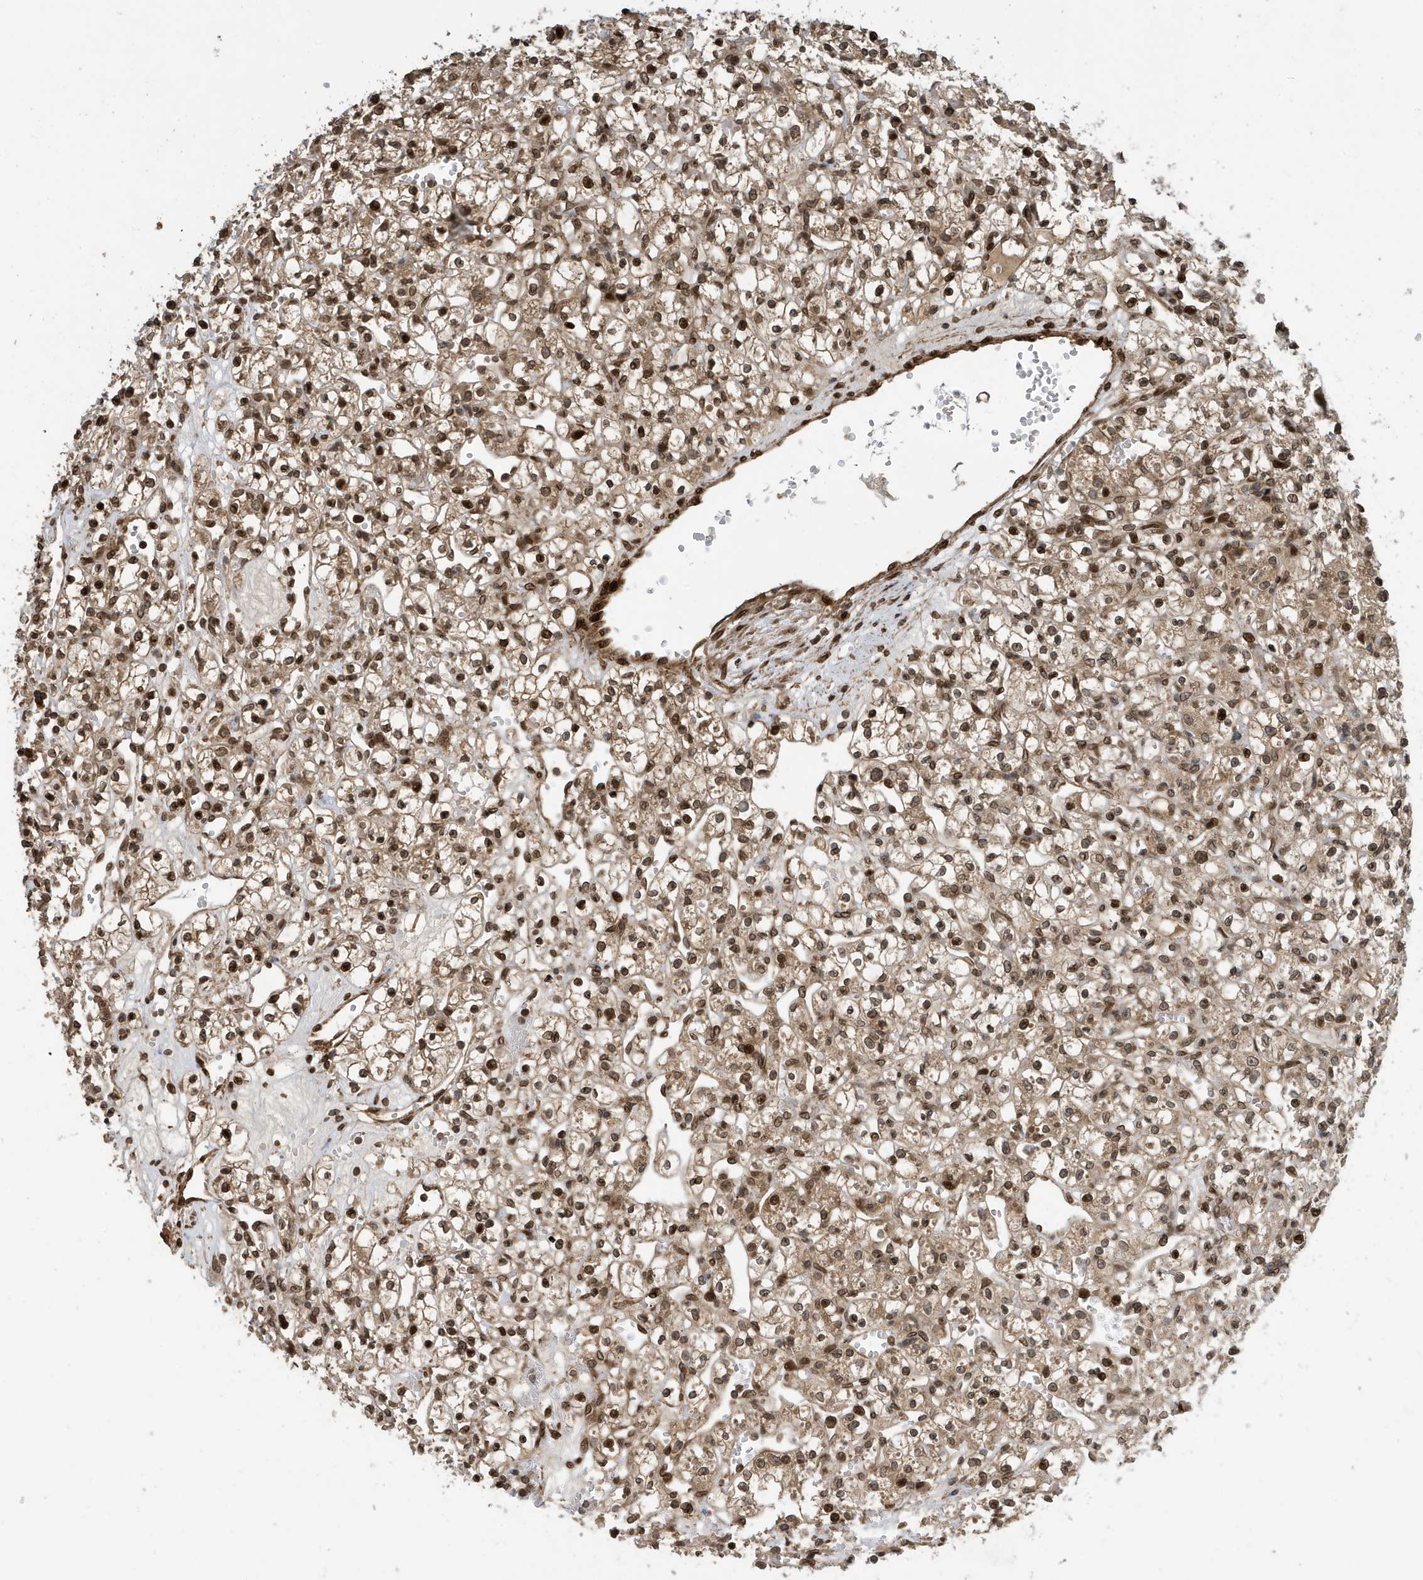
{"staining": {"intensity": "moderate", "quantity": ">75%", "location": "nuclear"}, "tissue": "renal cancer", "cell_type": "Tumor cells", "image_type": "cancer", "snomed": [{"axis": "morphology", "description": "Adenocarcinoma, NOS"}, {"axis": "topography", "description": "Kidney"}], "caption": "Immunohistochemical staining of adenocarcinoma (renal) shows medium levels of moderate nuclear protein staining in about >75% of tumor cells. (IHC, brightfield microscopy, high magnification).", "gene": "DUSP18", "patient": {"sex": "female", "age": 59}}